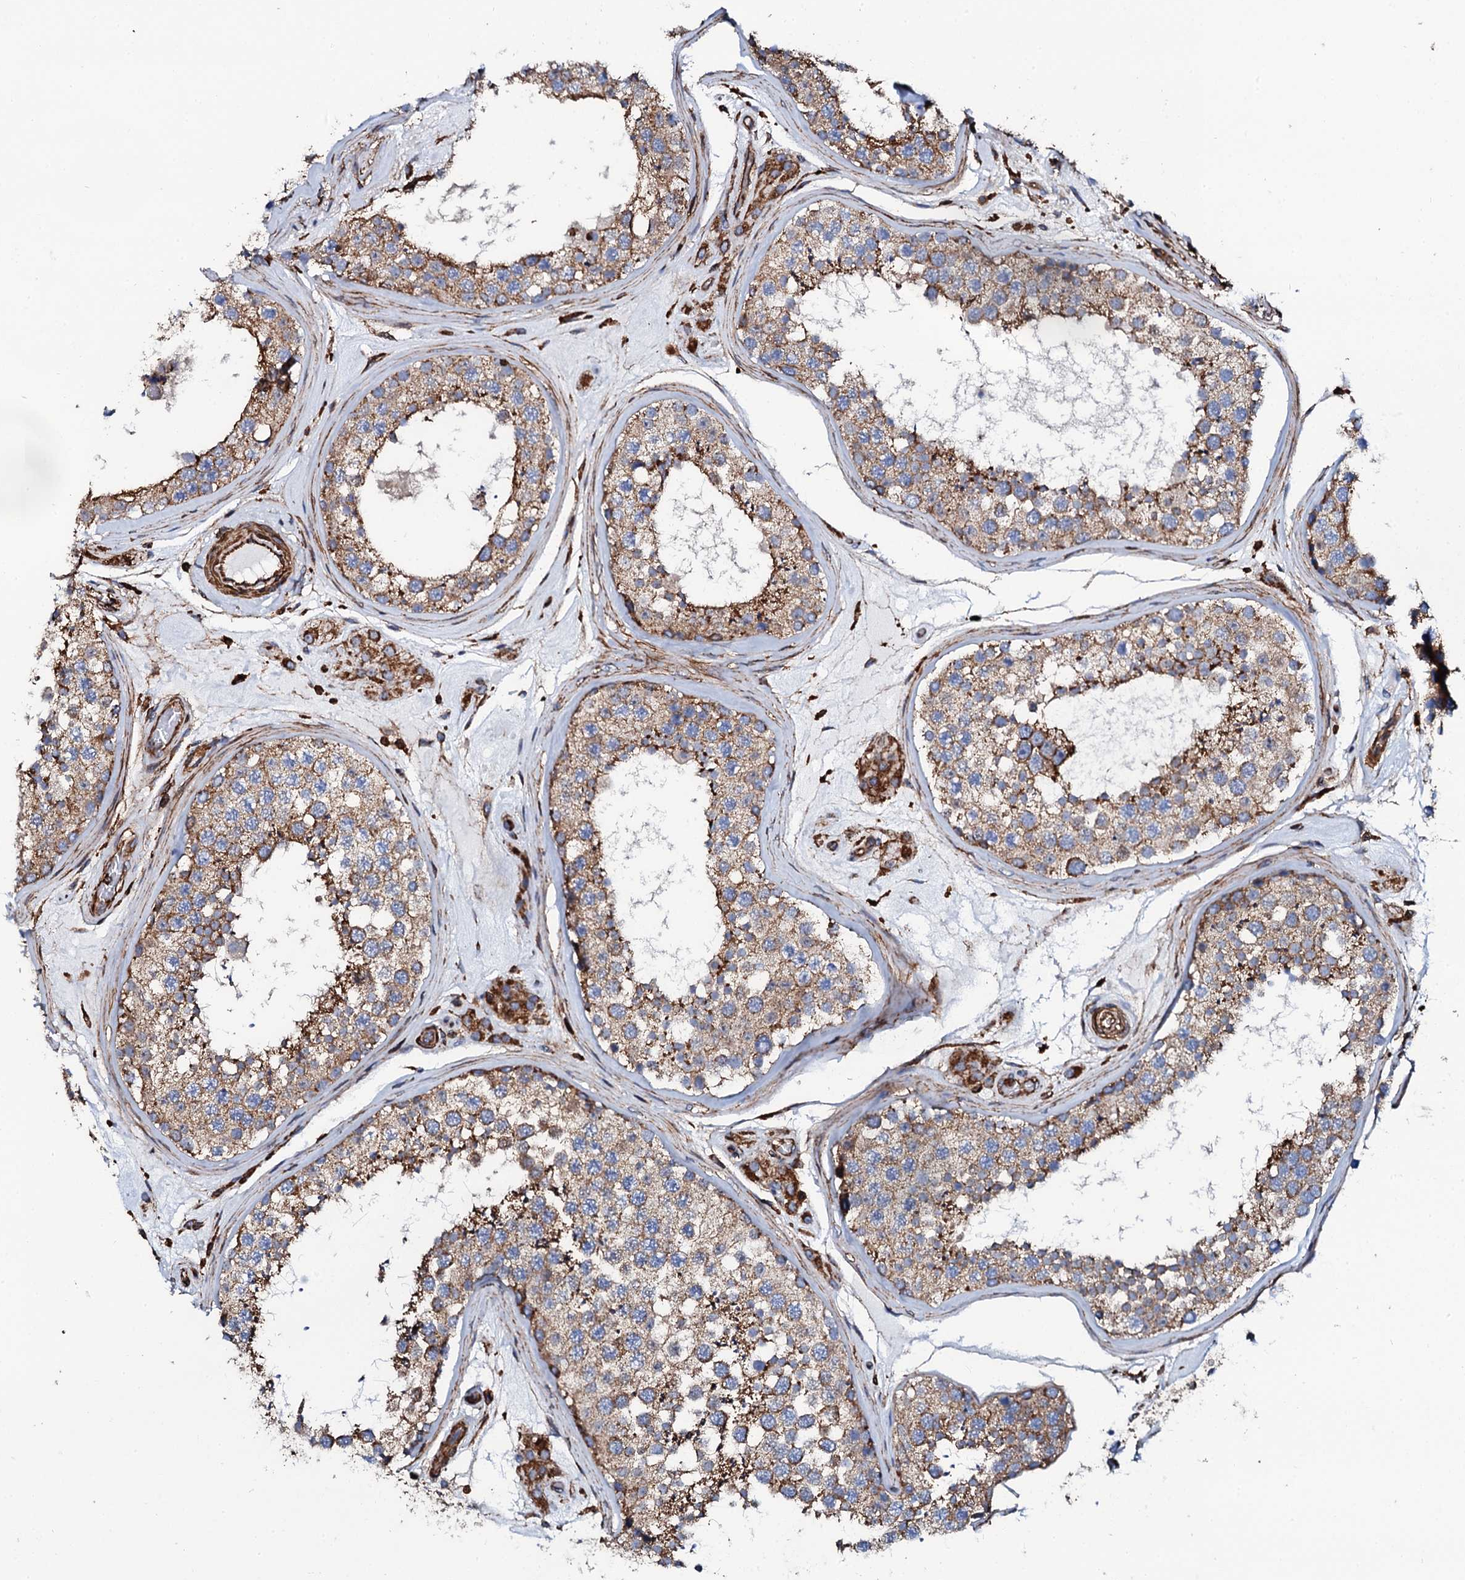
{"staining": {"intensity": "moderate", "quantity": ">75%", "location": "cytoplasmic/membranous"}, "tissue": "testis", "cell_type": "Cells in seminiferous ducts", "image_type": "normal", "snomed": [{"axis": "morphology", "description": "Normal tissue, NOS"}, {"axis": "topography", "description": "Testis"}], "caption": "The immunohistochemical stain shows moderate cytoplasmic/membranous positivity in cells in seminiferous ducts of normal testis. Nuclei are stained in blue.", "gene": "INTS10", "patient": {"sex": "male", "age": 46}}